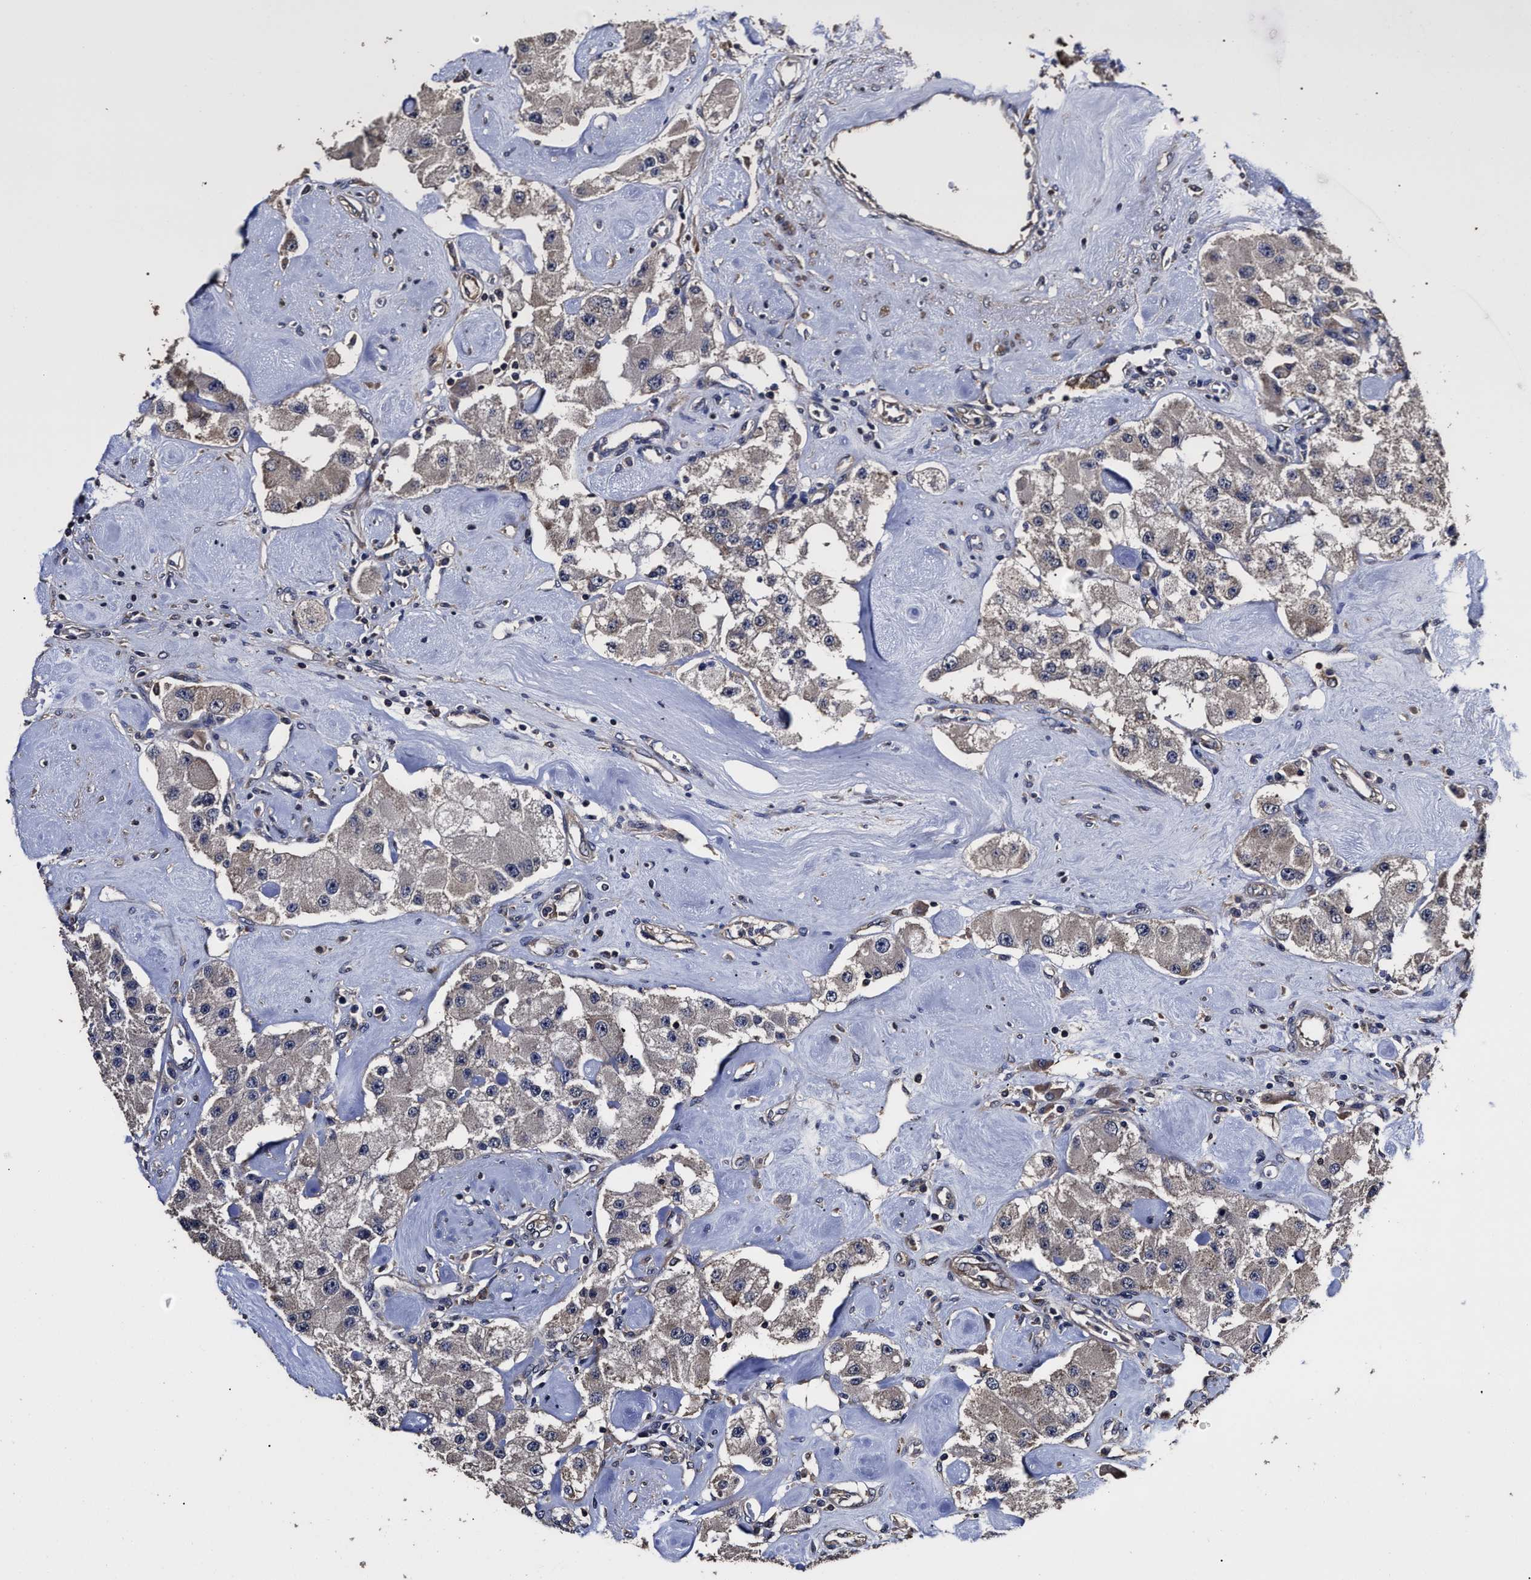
{"staining": {"intensity": "negative", "quantity": "none", "location": "none"}, "tissue": "carcinoid", "cell_type": "Tumor cells", "image_type": "cancer", "snomed": [{"axis": "morphology", "description": "Carcinoid, malignant, NOS"}, {"axis": "topography", "description": "Pancreas"}], "caption": "The immunohistochemistry (IHC) photomicrograph has no significant expression in tumor cells of carcinoid tissue.", "gene": "AVEN", "patient": {"sex": "male", "age": 41}}